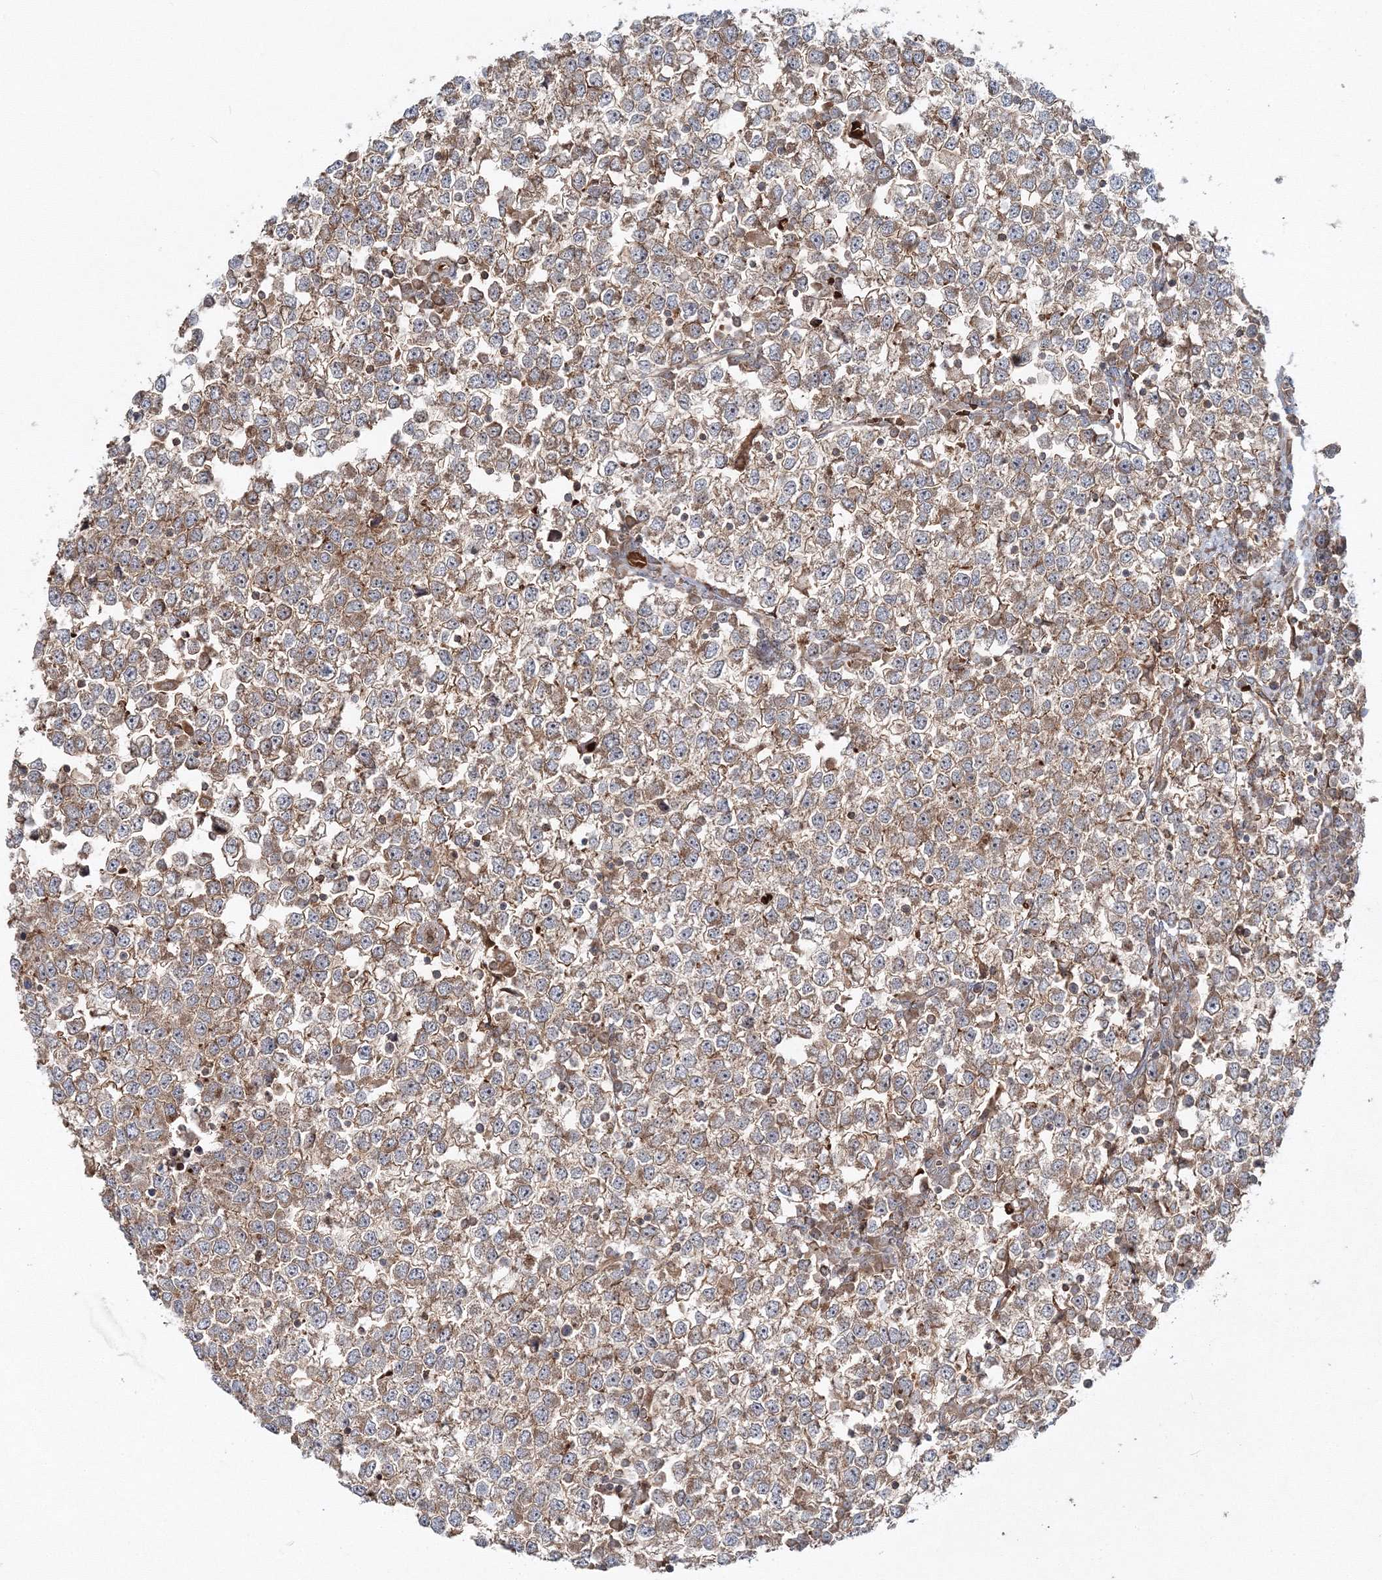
{"staining": {"intensity": "weak", "quantity": "25%-75%", "location": "cytoplasmic/membranous"}, "tissue": "testis cancer", "cell_type": "Tumor cells", "image_type": "cancer", "snomed": [{"axis": "morphology", "description": "Seminoma, NOS"}, {"axis": "topography", "description": "Testis"}], "caption": "Immunohistochemical staining of human seminoma (testis) reveals weak cytoplasmic/membranous protein positivity in about 25%-75% of tumor cells.", "gene": "PCBD2", "patient": {"sex": "male", "age": 65}}